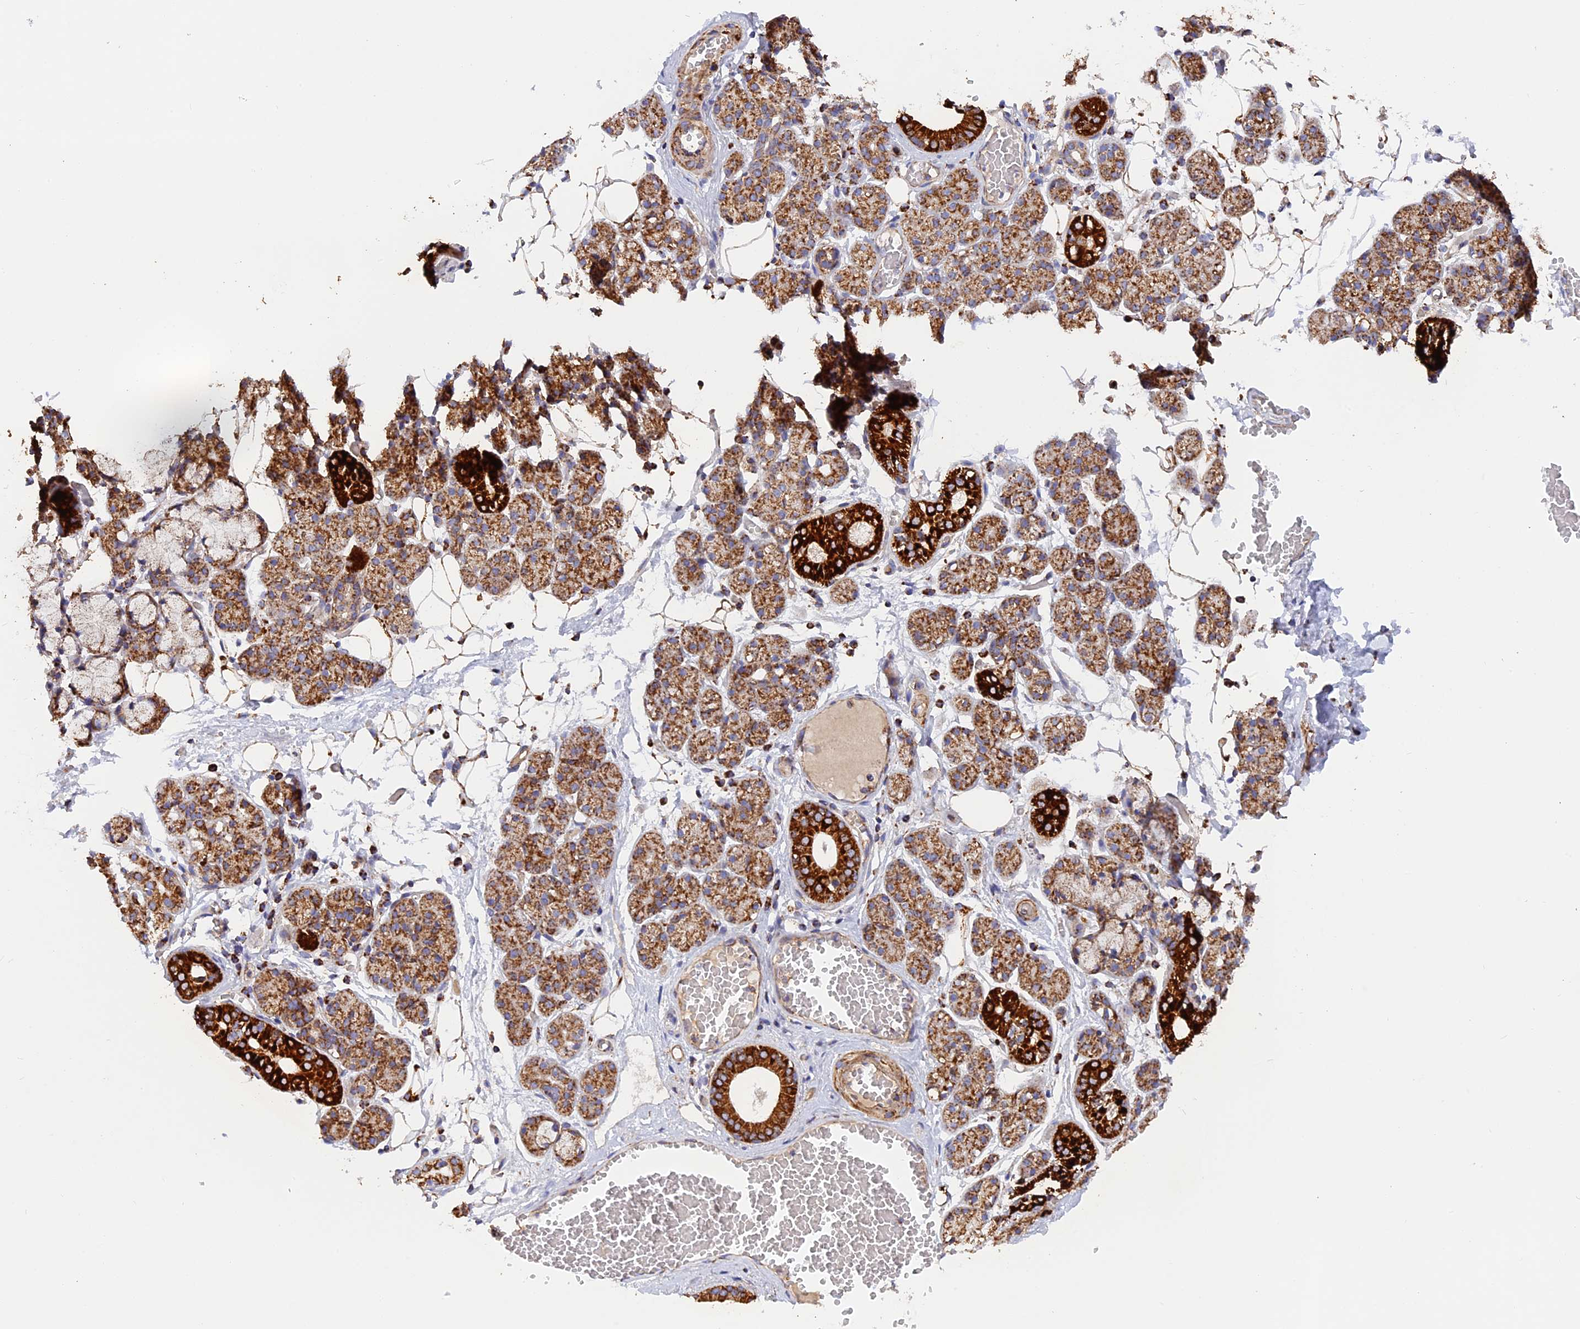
{"staining": {"intensity": "strong", "quantity": ">75%", "location": "cytoplasmic/membranous"}, "tissue": "salivary gland", "cell_type": "Glandular cells", "image_type": "normal", "snomed": [{"axis": "morphology", "description": "Normal tissue, NOS"}, {"axis": "topography", "description": "Salivary gland"}], "caption": "Immunohistochemistry (IHC) photomicrograph of normal salivary gland: salivary gland stained using immunohistochemistry (IHC) displays high levels of strong protein expression localized specifically in the cytoplasmic/membranous of glandular cells, appearing as a cytoplasmic/membranous brown color.", "gene": "UQCRB", "patient": {"sex": "male", "age": 63}}